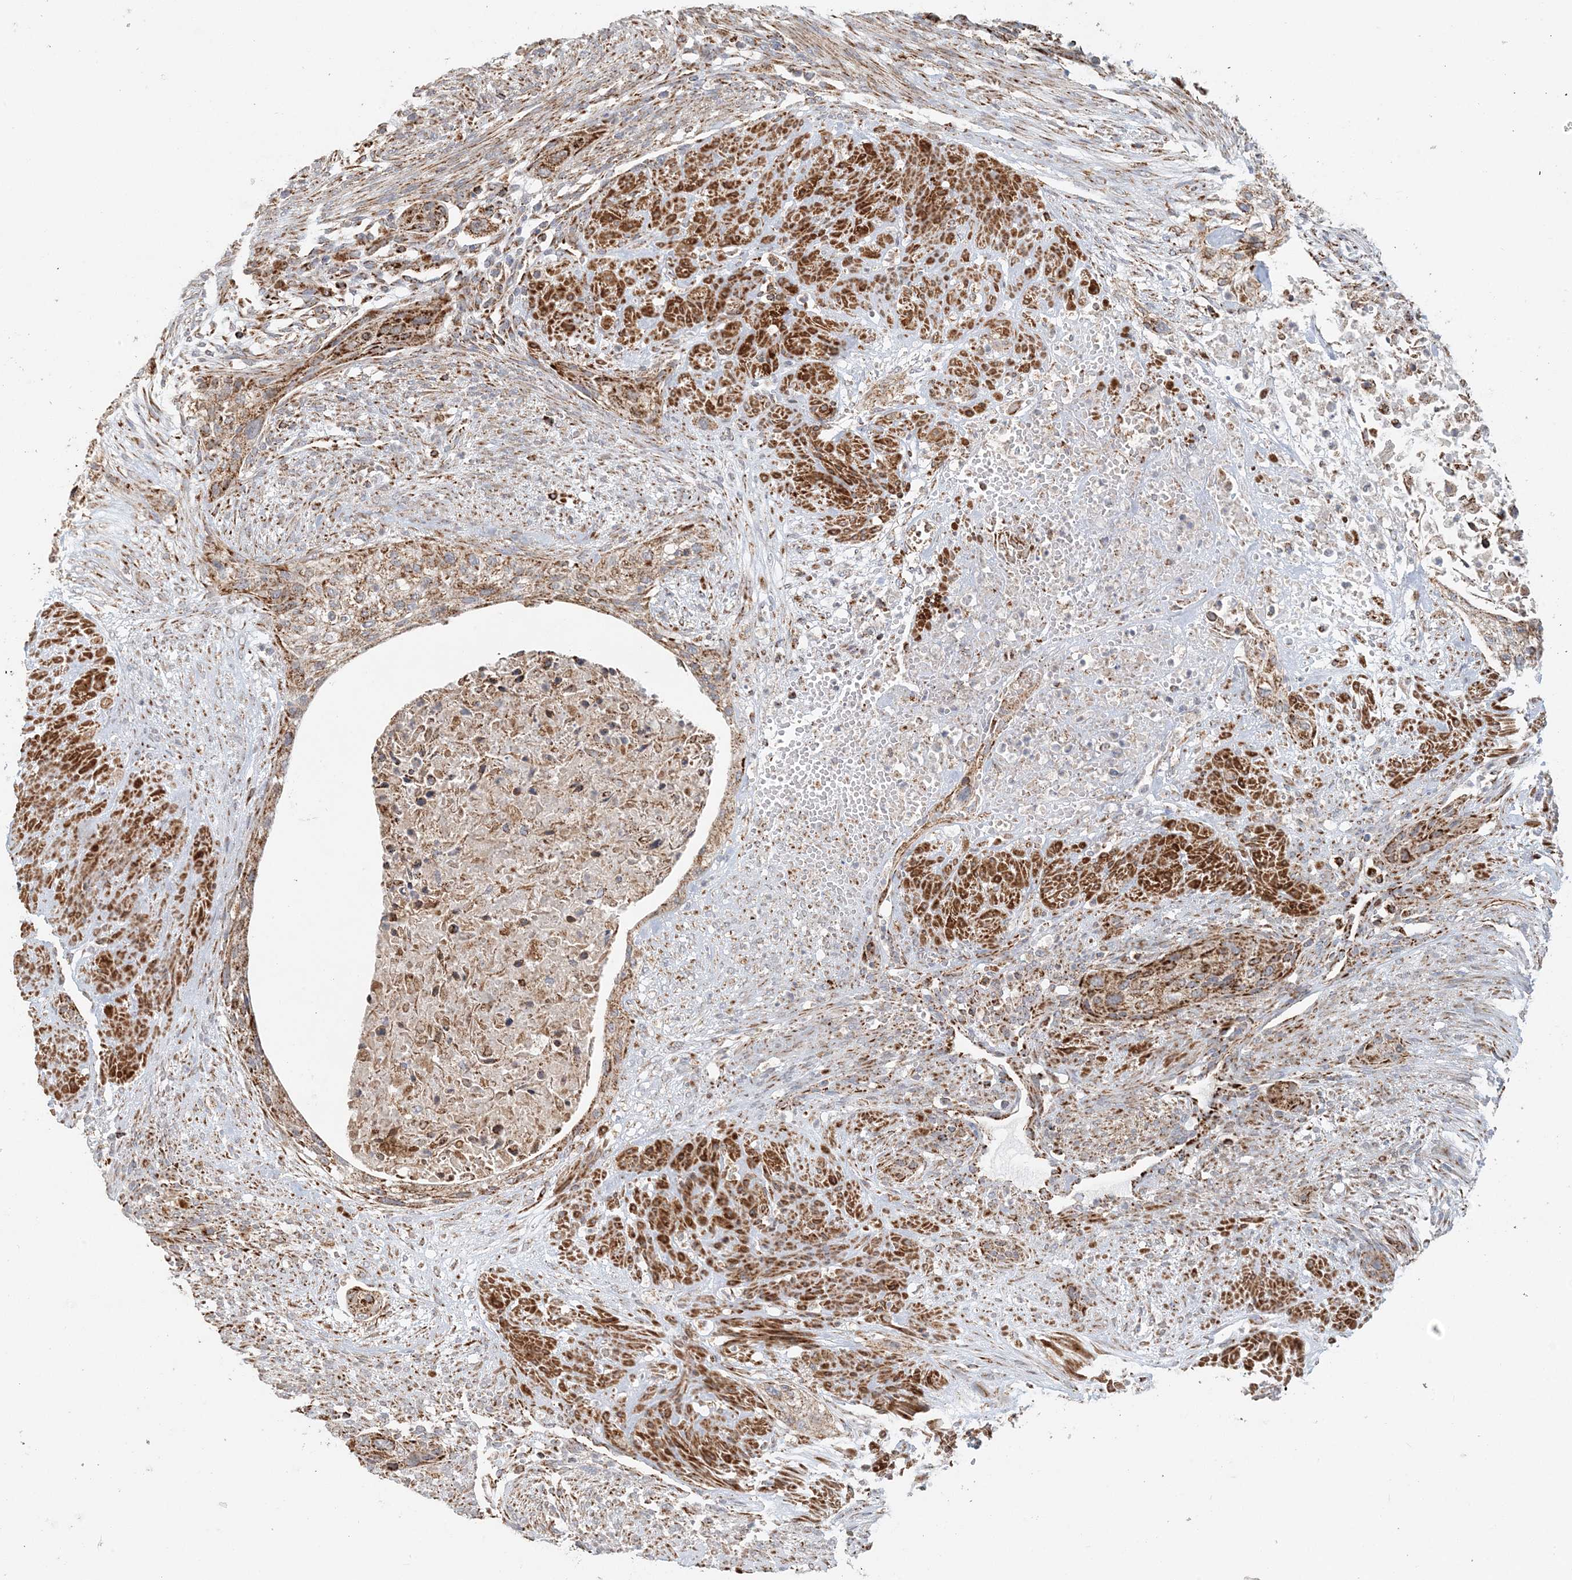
{"staining": {"intensity": "moderate", "quantity": ">75%", "location": "cytoplasmic/membranous"}, "tissue": "urothelial cancer", "cell_type": "Tumor cells", "image_type": "cancer", "snomed": [{"axis": "morphology", "description": "Urothelial carcinoma, High grade"}, {"axis": "topography", "description": "Urinary bladder"}], "caption": "Tumor cells reveal medium levels of moderate cytoplasmic/membranous staining in approximately >75% of cells in human urothelial cancer.", "gene": "MAN1A1", "patient": {"sex": "male", "age": 35}}